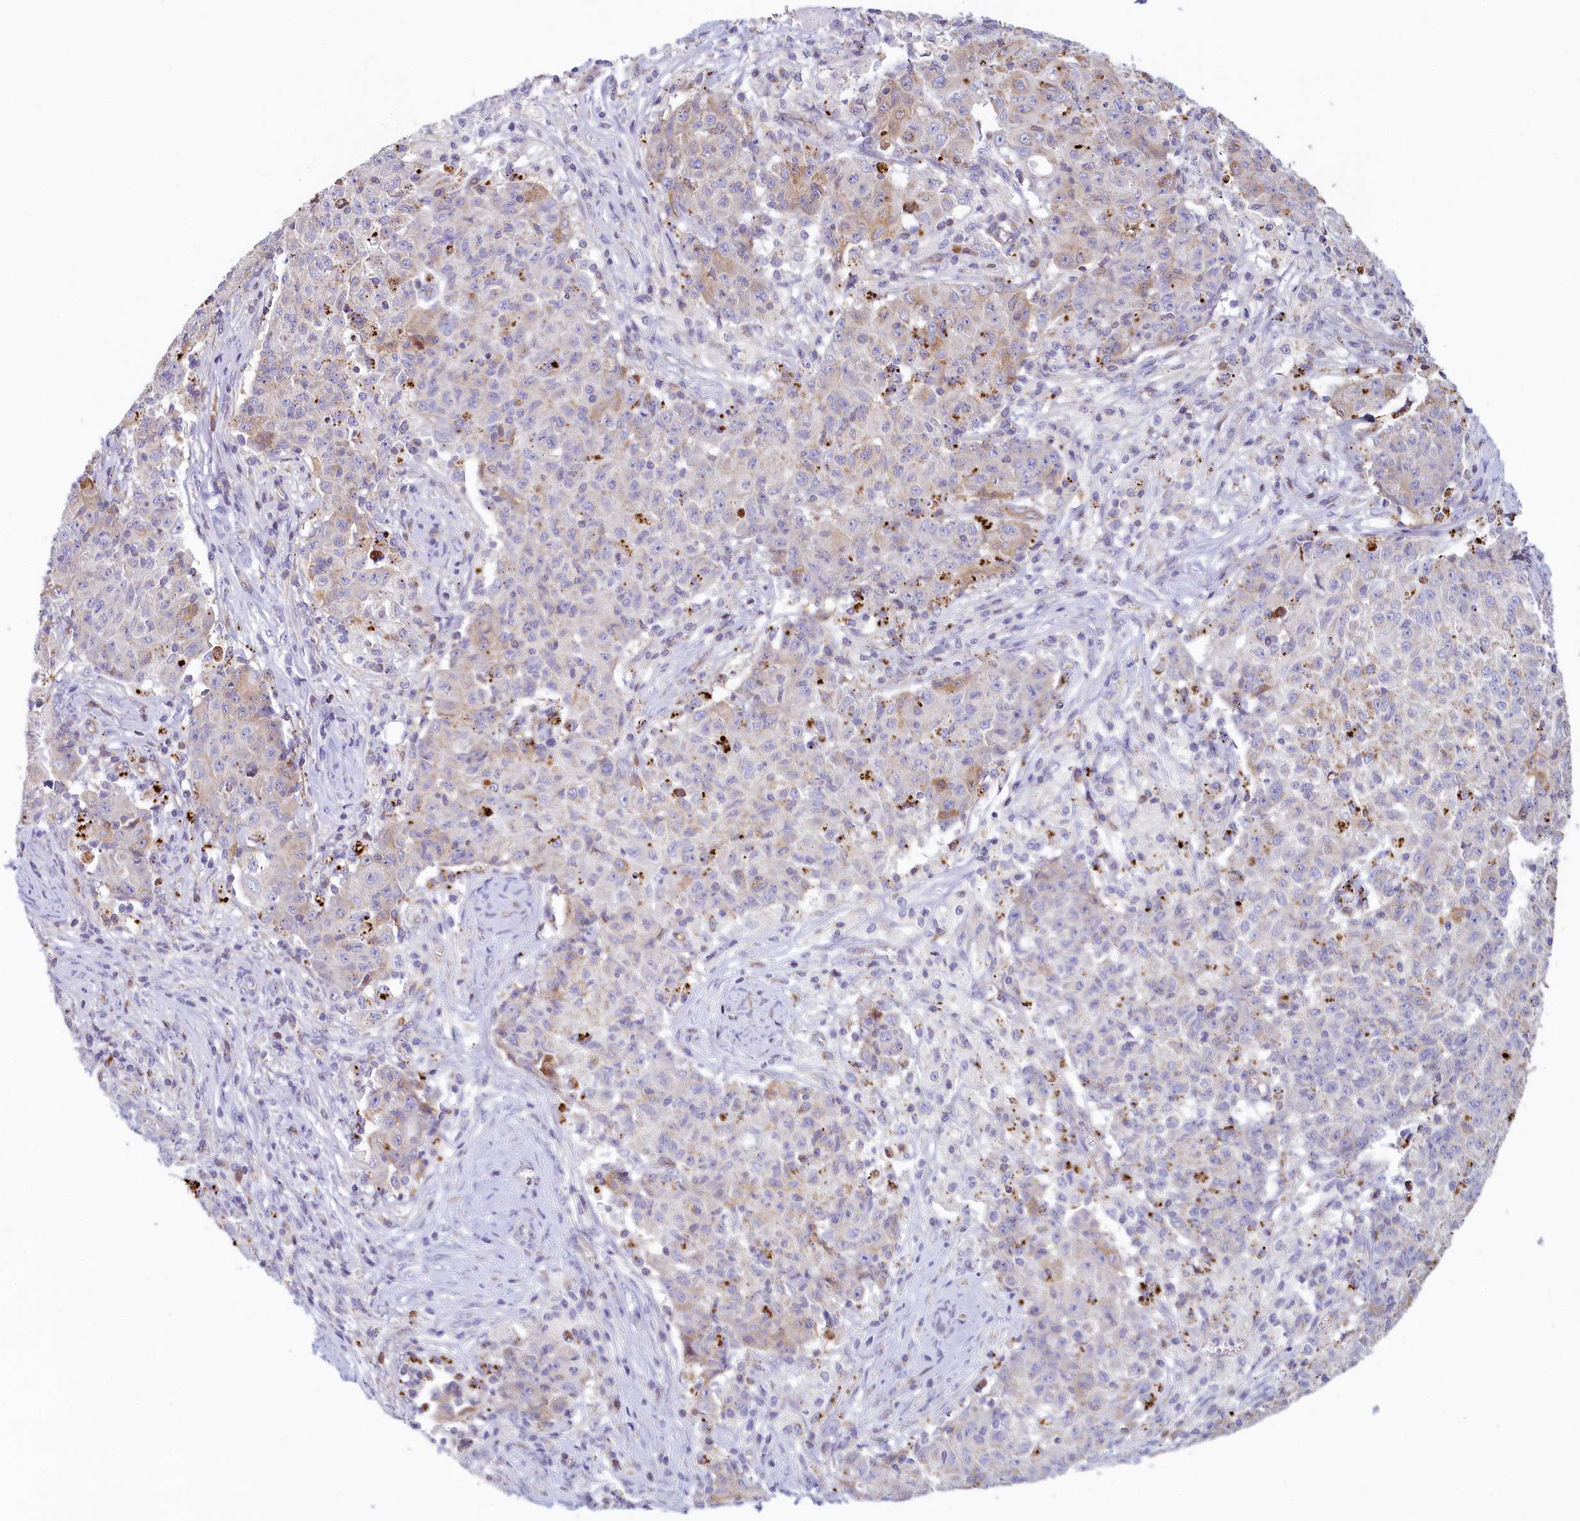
{"staining": {"intensity": "weak", "quantity": "<25%", "location": "cytoplasmic/membranous"}, "tissue": "ovarian cancer", "cell_type": "Tumor cells", "image_type": "cancer", "snomed": [{"axis": "morphology", "description": "Carcinoma, endometroid"}, {"axis": "topography", "description": "Ovary"}], "caption": "An image of human ovarian endometroid carcinoma is negative for staining in tumor cells.", "gene": "LMOD3", "patient": {"sex": "female", "age": 42}}